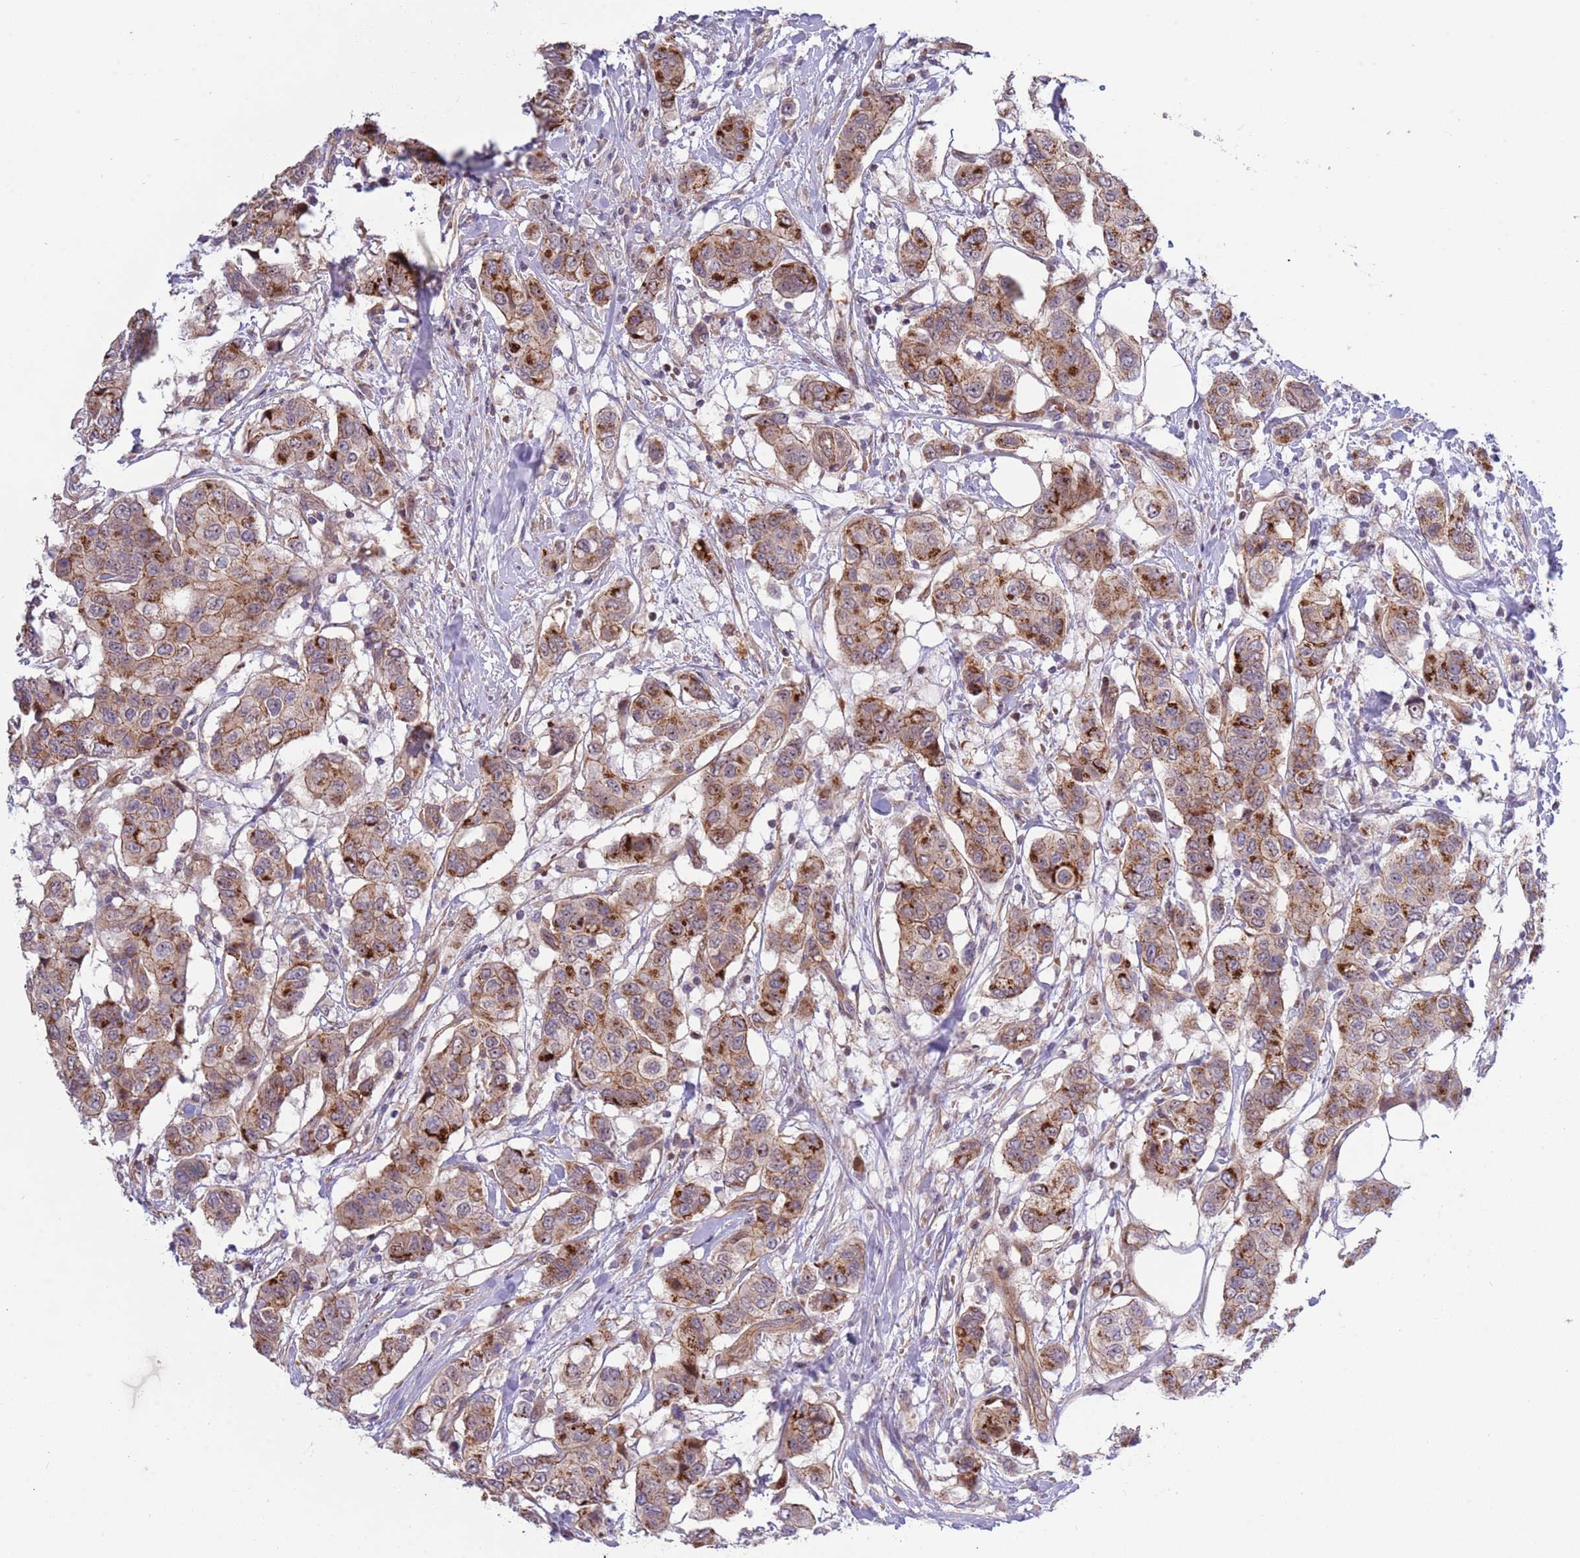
{"staining": {"intensity": "strong", "quantity": ">75%", "location": "cytoplasmic/membranous"}, "tissue": "breast cancer", "cell_type": "Tumor cells", "image_type": "cancer", "snomed": [{"axis": "morphology", "description": "Lobular carcinoma"}, {"axis": "topography", "description": "Breast"}], "caption": "Breast lobular carcinoma tissue demonstrates strong cytoplasmic/membranous positivity in approximately >75% of tumor cells, visualized by immunohistochemistry. (IHC, brightfield microscopy, high magnification).", "gene": "ITGB6", "patient": {"sex": "female", "age": 51}}